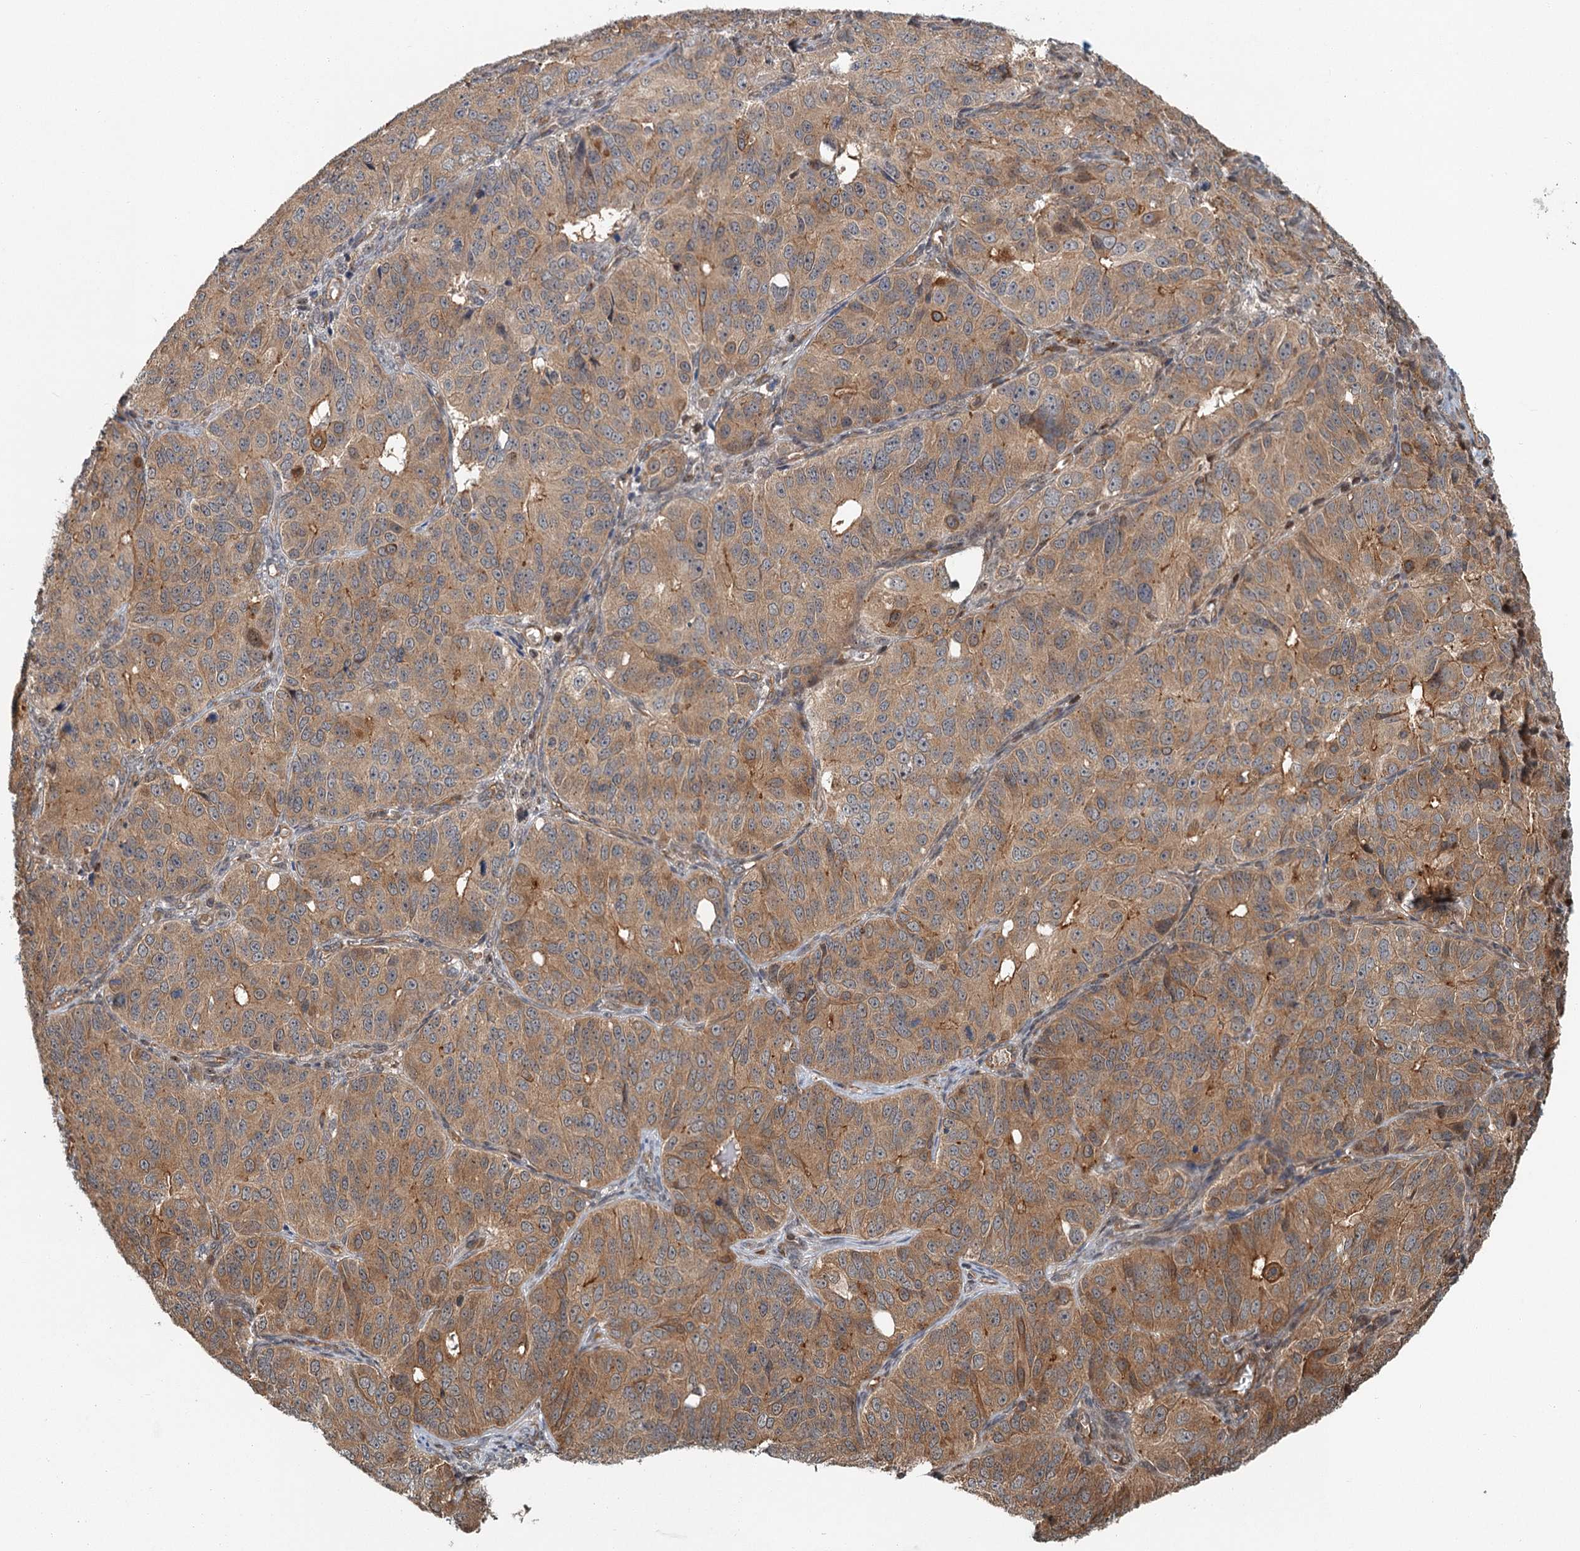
{"staining": {"intensity": "moderate", "quantity": ">75%", "location": "cytoplasmic/membranous"}, "tissue": "ovarian cancer", "cell_type": "Tumor cells", "image_type": "cancer", "snomed": [{"axis": "morphology", "description": "Carcinoma, endometroid"}, {"axis": "topography", "description": "Ovary"}], "caption": "Immunohistochemical staining of ovarian cancer reveals medium levels of moderate cytoplasmic/membranous staining in about >75% of tumor cells. (brown staining indicates protein expression, while blue staining denotes nuclei).", "gene": "ZNF527", "patient": {"sex": "female", "age": 51}}